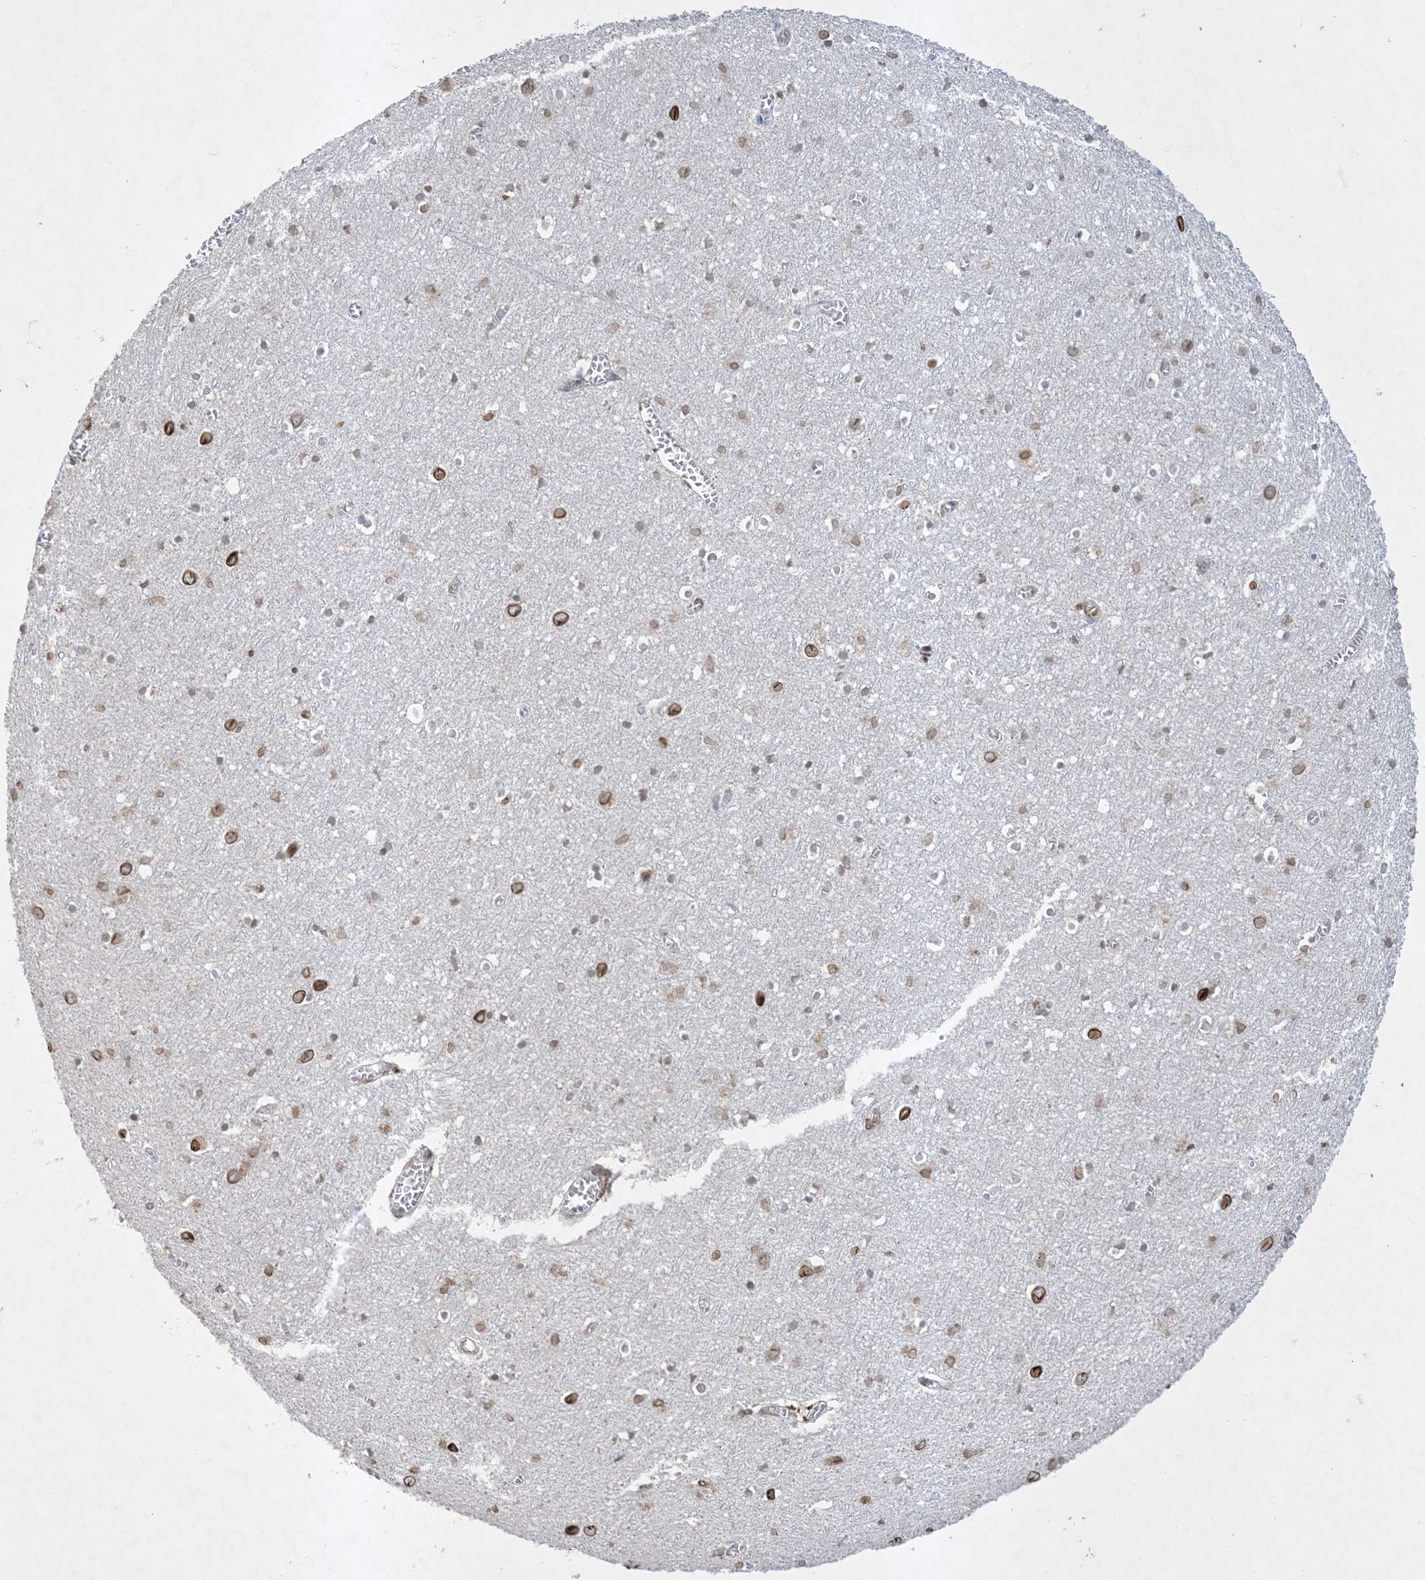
{"staining": {"intensity": "negative", "quantity": "none", "location": "none"}, "tissue": "cerebral cortex", "cell_type": "Endothelial cells", "image_type": "normal", "snomed": [{"axis": "morphology", "description": "Normal tissue, NOS"}, {"axis": "topography", "description": "Cerebral cortex"}], "caption": "Endothelial cells show no significant protein positivity in normal cerebral cortex. (DAB immunohistochemistry (IHC), high magnification).", "gene": "FNDC1", "patient": {"sex": "female", "age": 64}}